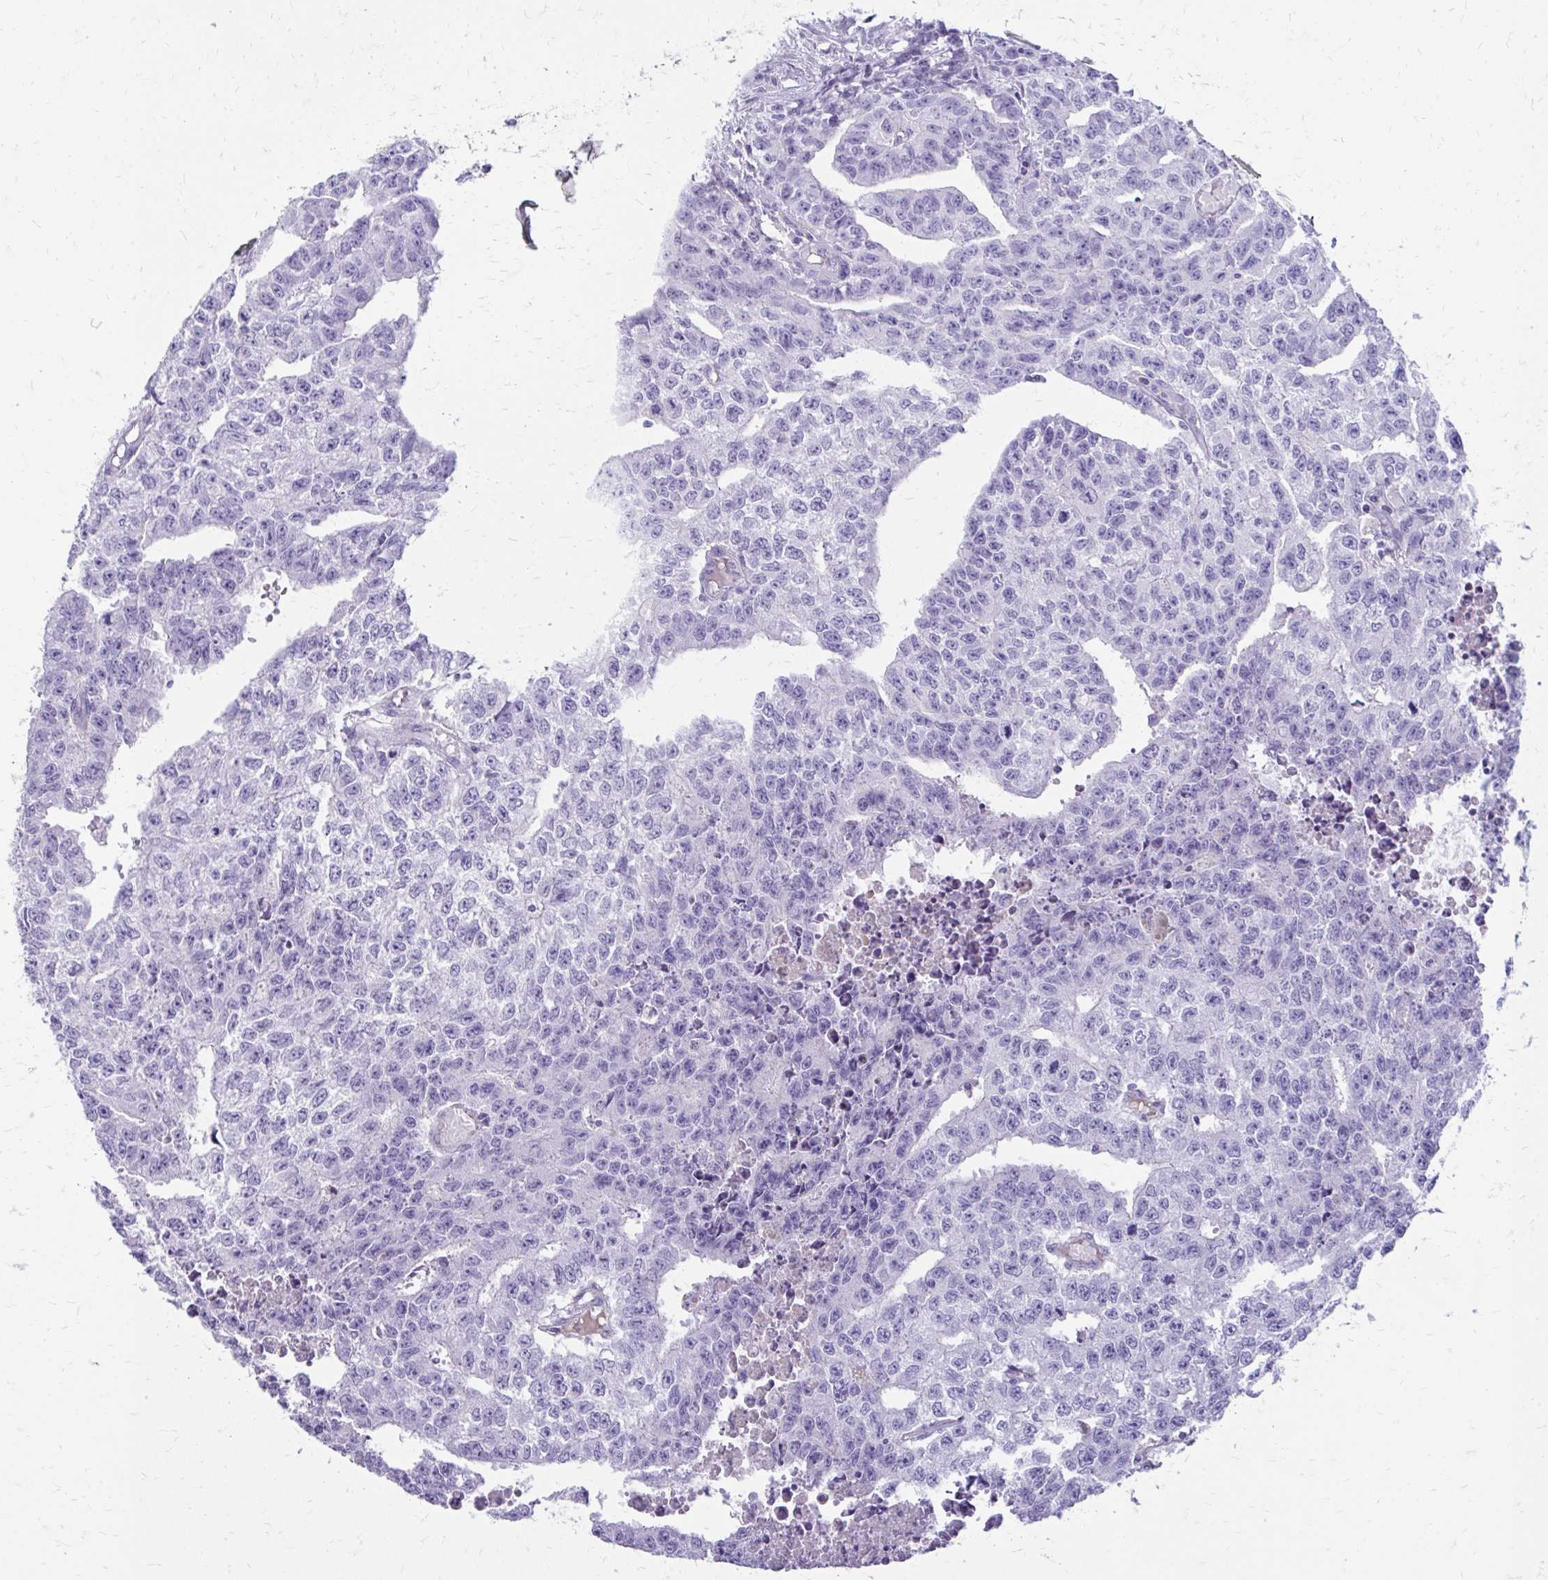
{"staining": {"intensity": "negative", "quantity": "none", "location": "none"}, "tissue": "testis cancer", "cell_type": "Tumor cells", "image_type": "cancer", "snomed": [{"axis": "morphology", "description": "Carcinoma, Embryonal, NOS"}, {"axis": "morphology", "description": "Teratoma, malignant, NOS"}, {"axis": "topography", "description": "Testis"}], "caption": "Tumor cells are negative for brown protein staining in testis cancer (embryonal carcinoma).", "gene": "SIGLEC11", "patient": {"sex": "male", "age": 24}}